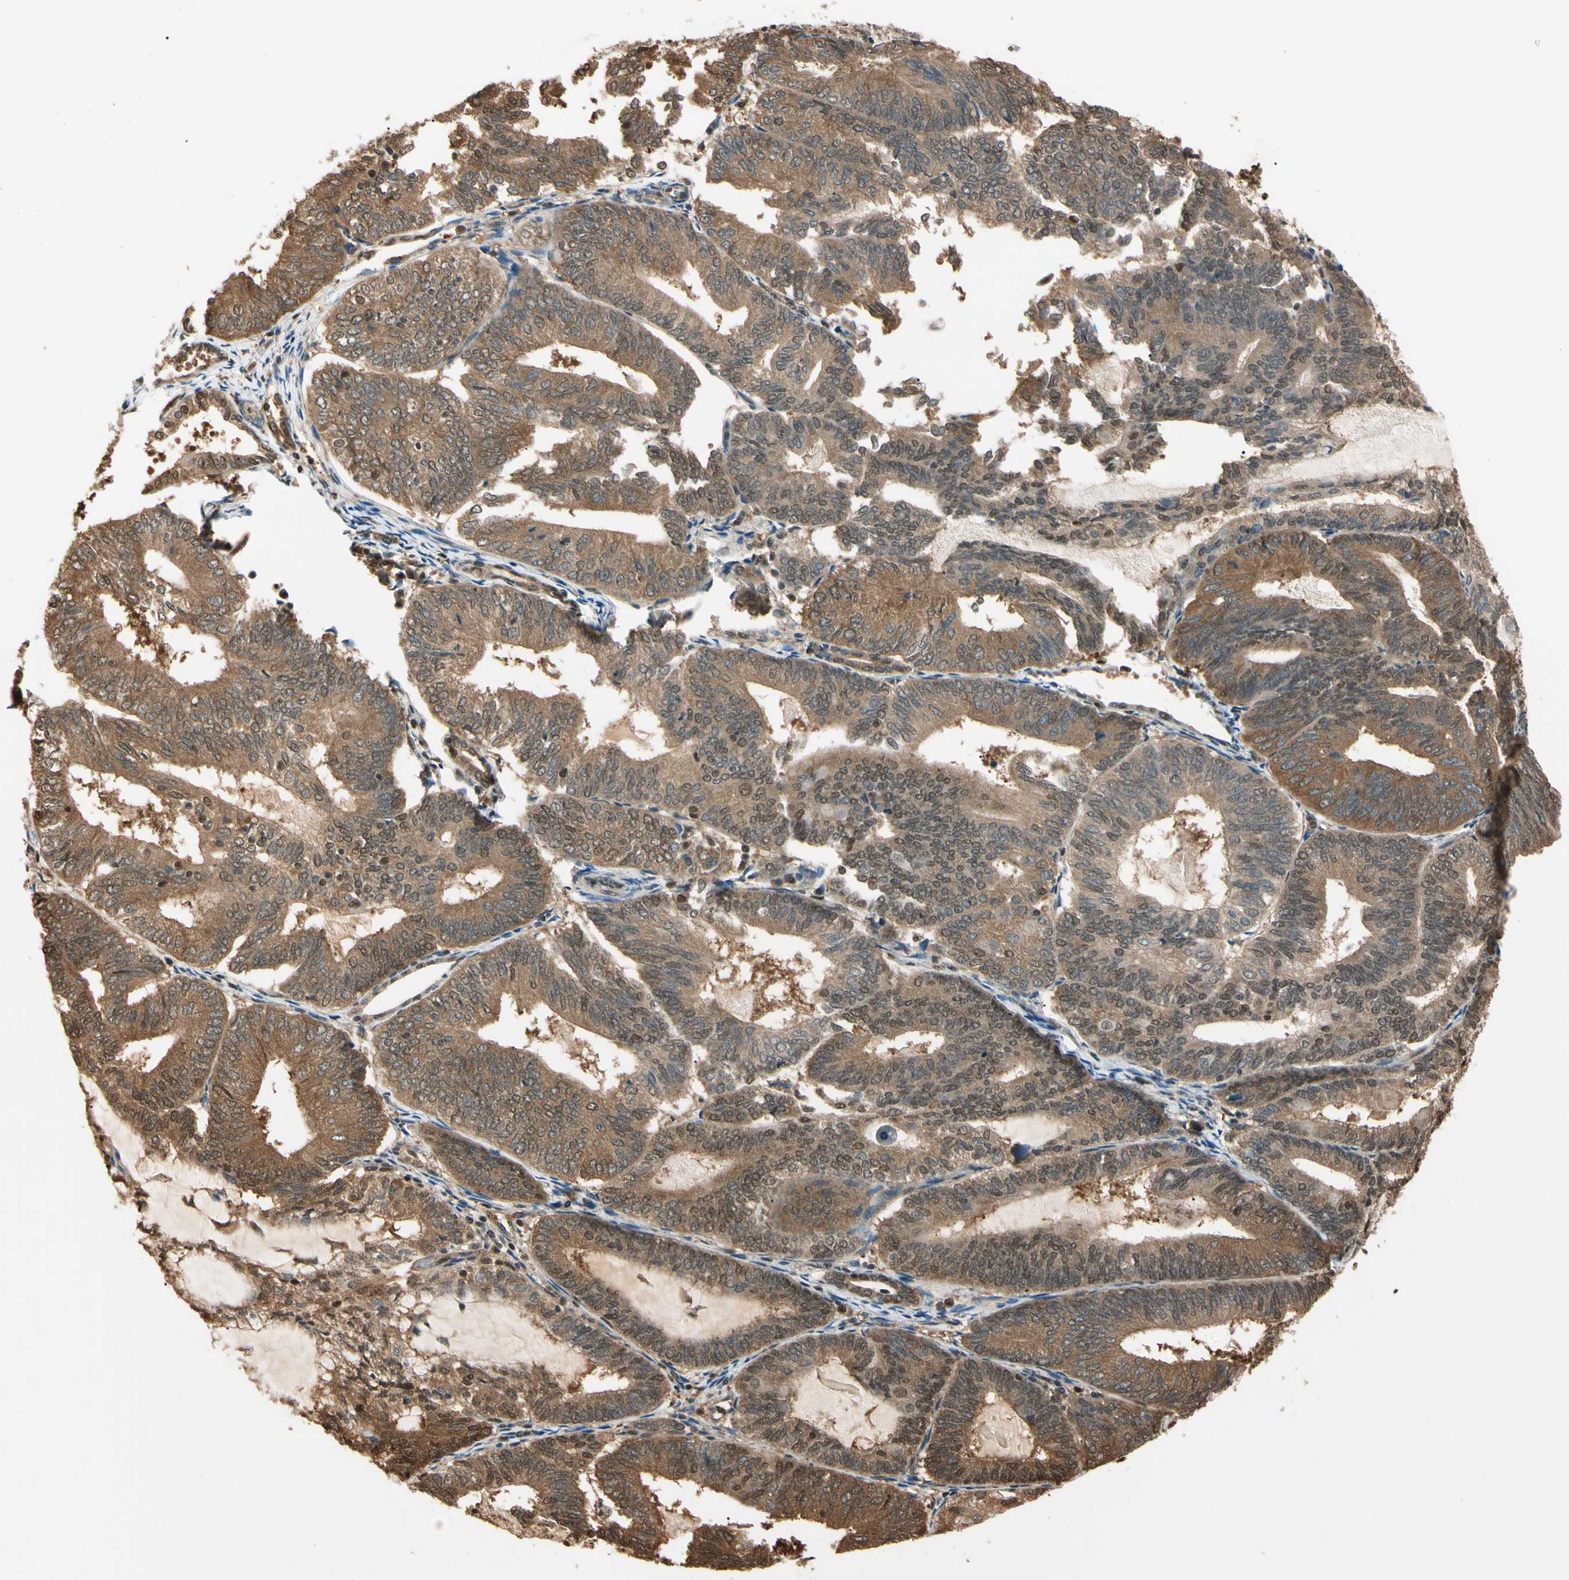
{"staining": {"intensity": "moderate", "quantity": ">75%", "location": "cytoplasmic/membranous,nuclear"}, "tissue": "endometrial cancer", "cell_type": "Tumor cells", "image_type": "cancer", "snomed": [{"axis": "morphology", "description": "Adenocarcinoma, NOS"}, {"axis": "topography", "description": "Endometrium"}], "caption": "Endometrial cancer stained with a protein marker reveals moderate staining in tumor cells.", "gene": "PNCK", "patient": {"sex": "female", "age": 81}}